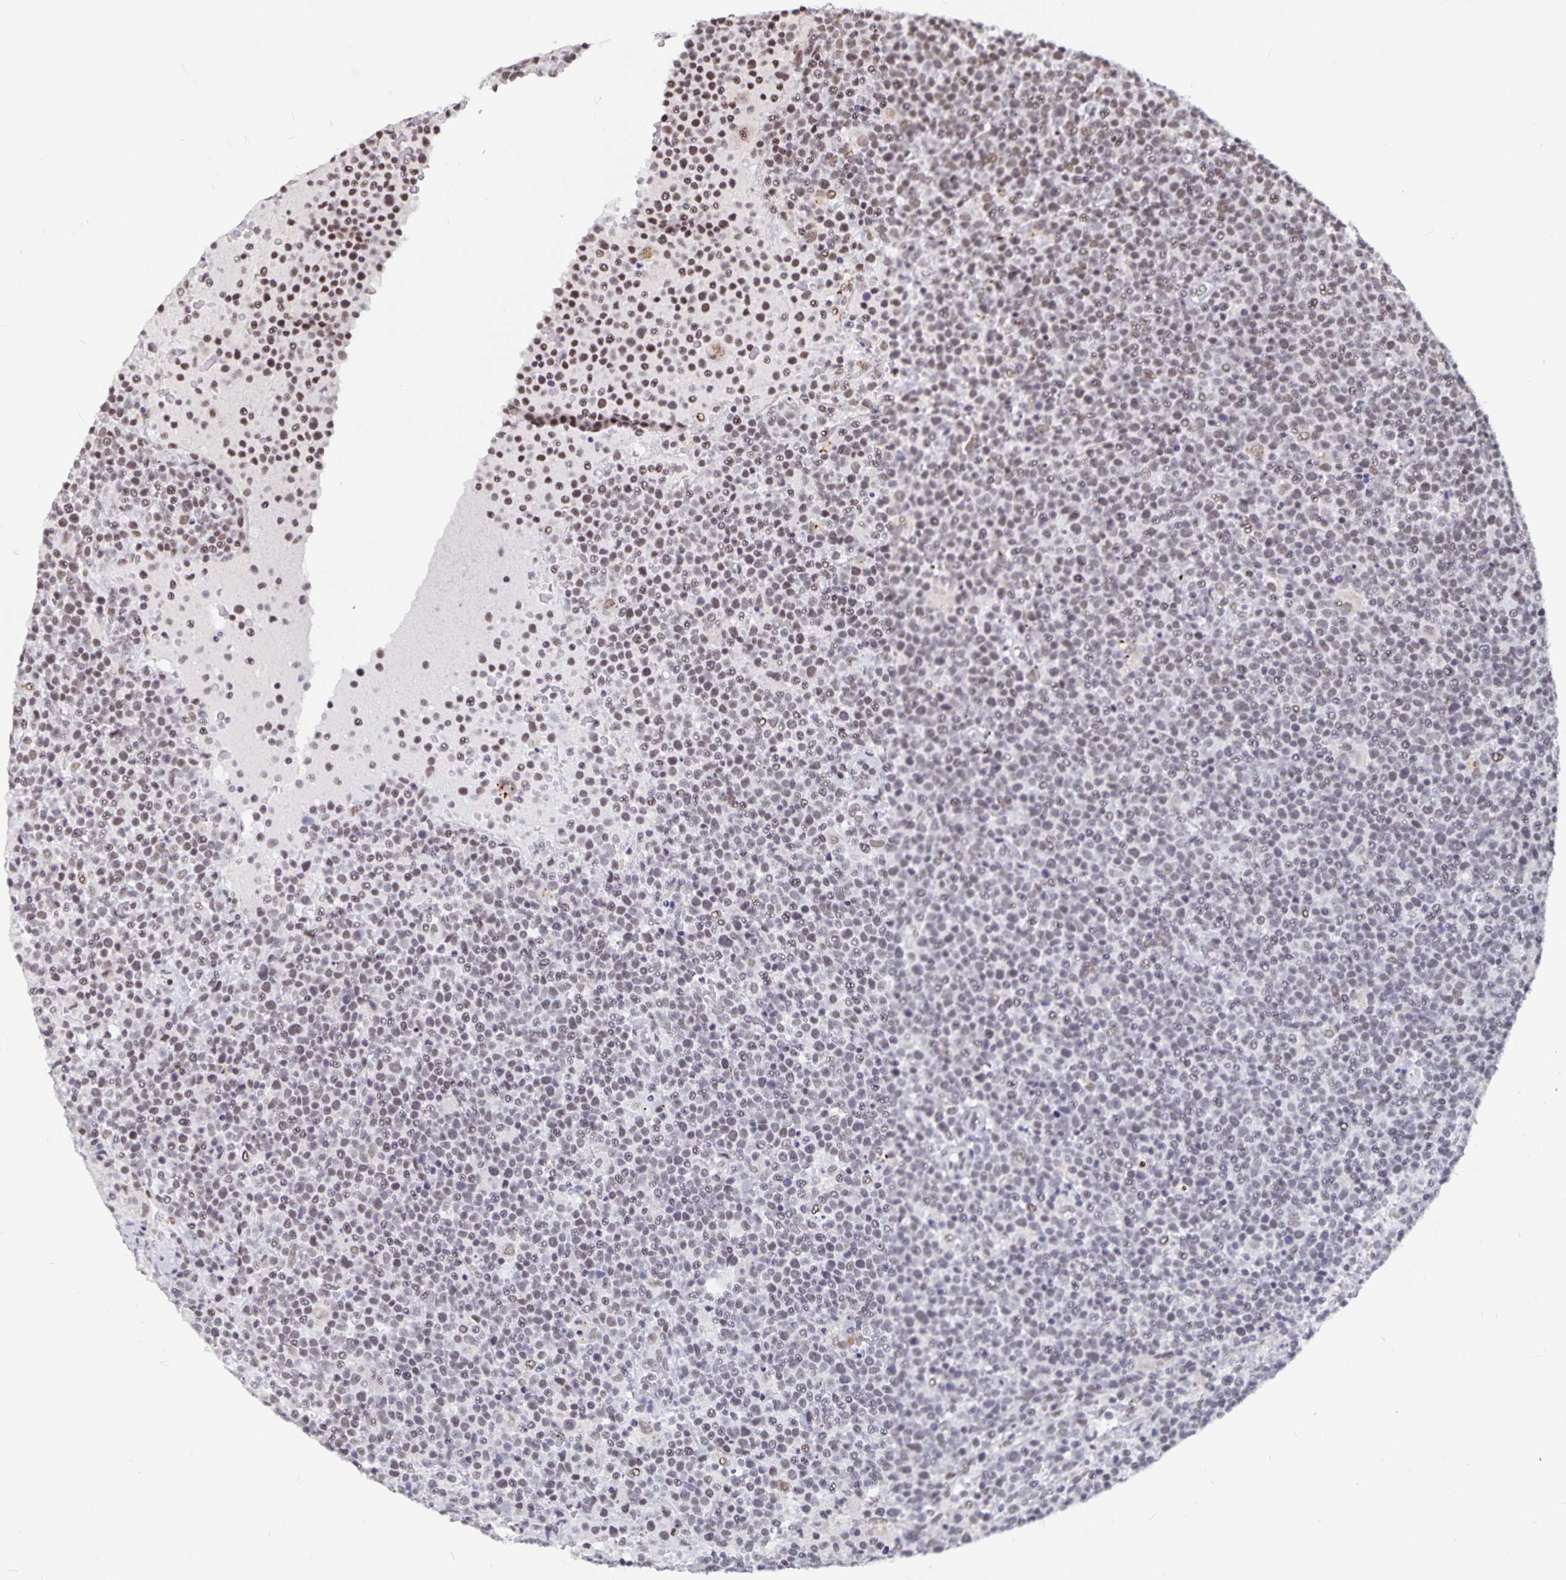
{"staining": {"intensity": "weak", "quantity": "25%-75%", "location": "nuclear"}, "tissue": "lymphoma", "cell_type": "Tumor cells", "image_type": "cancer", "snomed": [{"axis": "morphology", "description": "Malignant lymphoma, non-Hodgkin's type, High grade"}, {"axis": "topography", "description": "Lymph node"}], "caption": "A brown stain labels weak nuclear positivity of a protein in human lymphoma tumor cells.", "gene": "PBX2", "patient": {"sex": "male", "age": 61}}